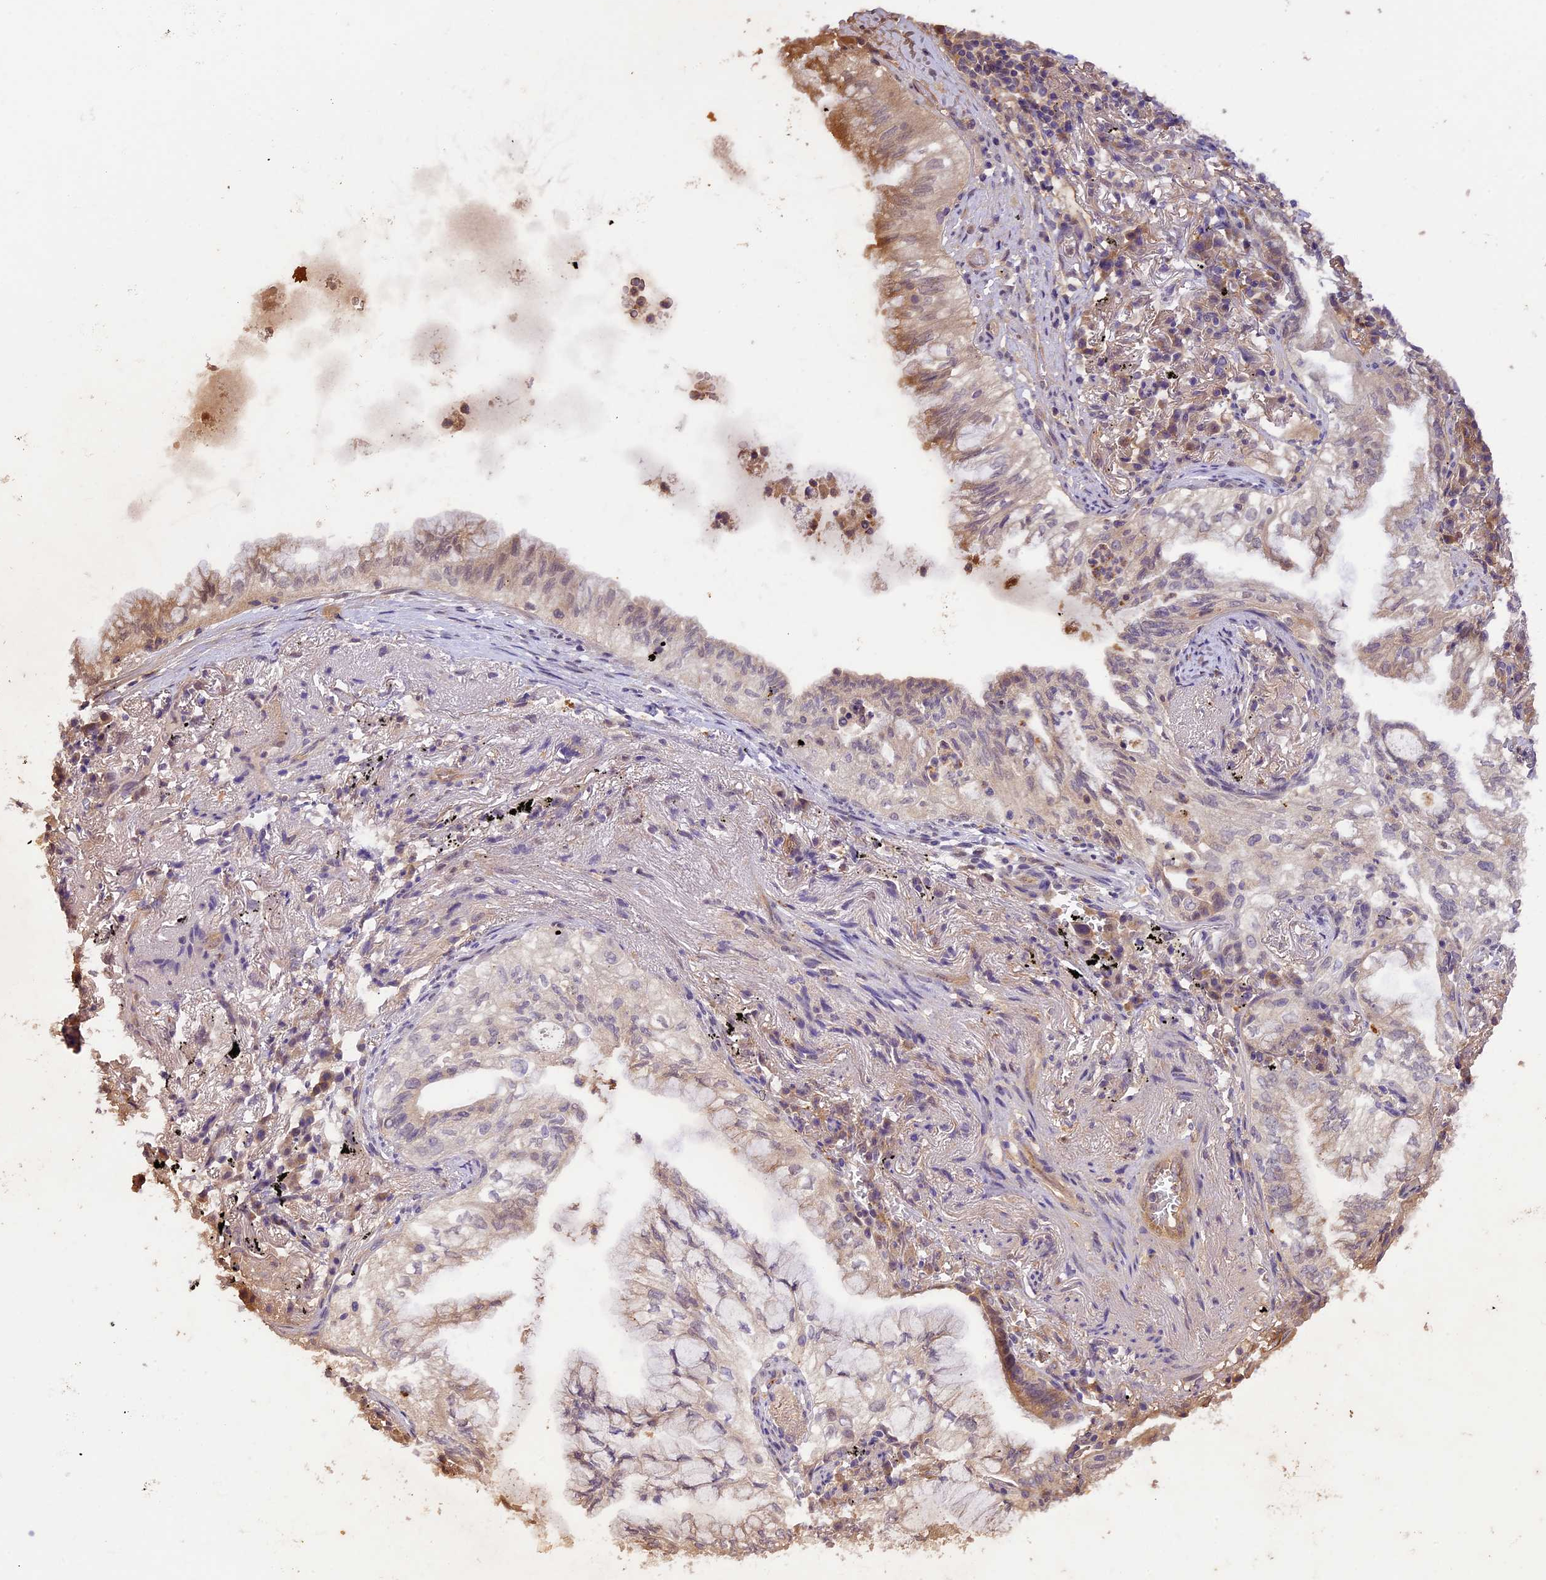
{"staining": {"intensity": "moderate", "quantity": "<25%", "location": "cytoplasmic/membranous"}, "tissue": "lung cancer", "cell_type": "Tumor cells", "image_type": "cancer", "snomed": [{"axis": "morphology", "description": "Adenocarcinoma, NOS"}, {"axis": "topography", "description": "Lung"}], "caption": "Lung cancer stained with a protein marker reveals moderate staining in tumor cells.", "gene": "NEK8", "patient": {"sex": "female", "age": 70}}